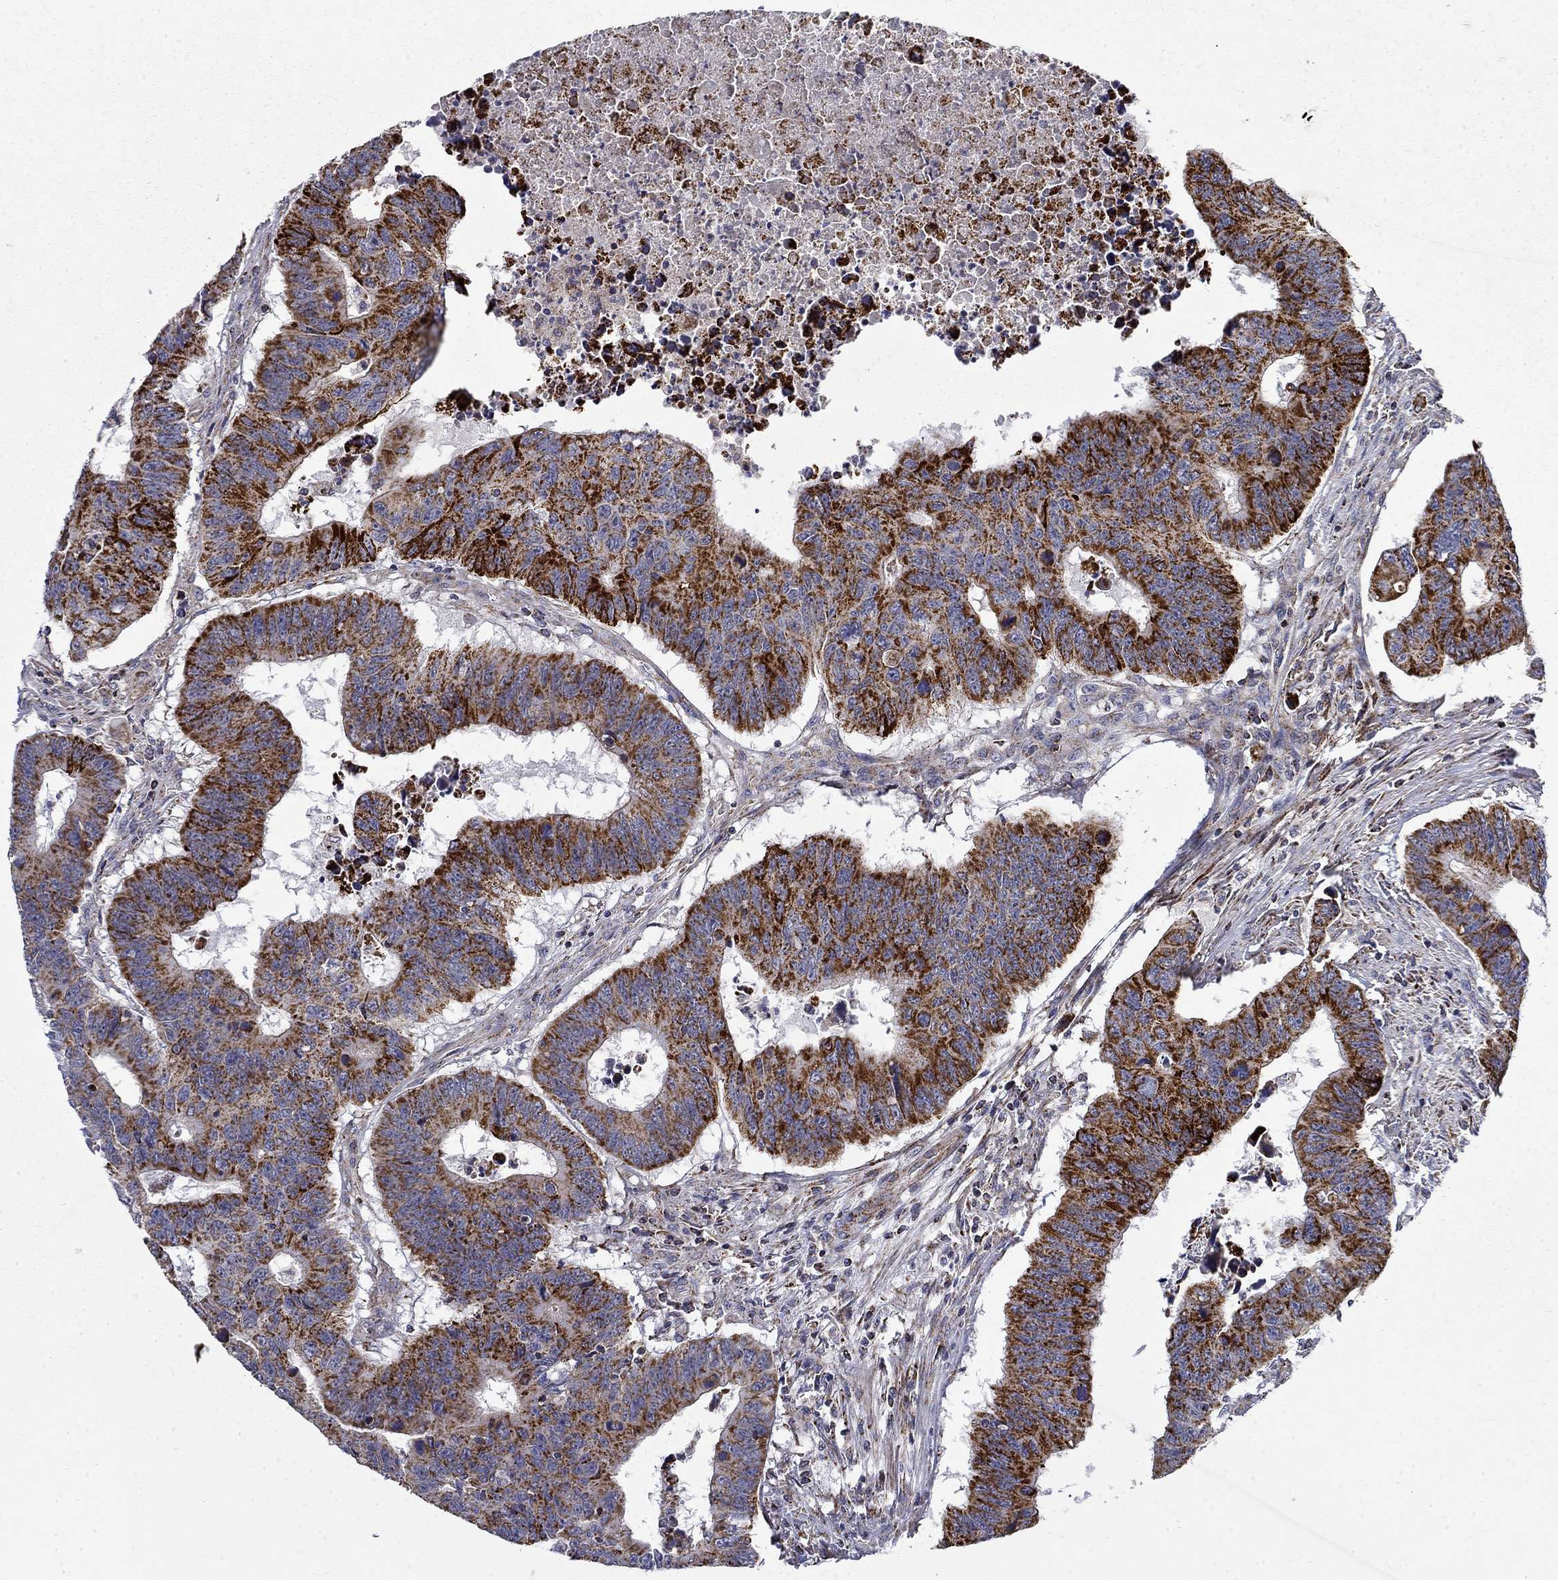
{"staining": {"intensity": "strong", "quantity": "25%-75%", "location": "cytoplasmic/membranous"}, "tissue": "colorectal cancer", "cell_type": "Tumor cells", "image_type": "cancer", "snomed": [{"axis": "morphology", "description": "Adenocarcinoma, NOS"}, {"axis": "topography", "description": "Rectum"}], "caption": "Tumor cells exhibit high levels of strong cytoplasmic/membranous expression in about 25%-75% of cells in human colorectal cancer (adenocarcinoma).", "gene": "PCBP3", "patient": {"sex": "female", "age": 85}}